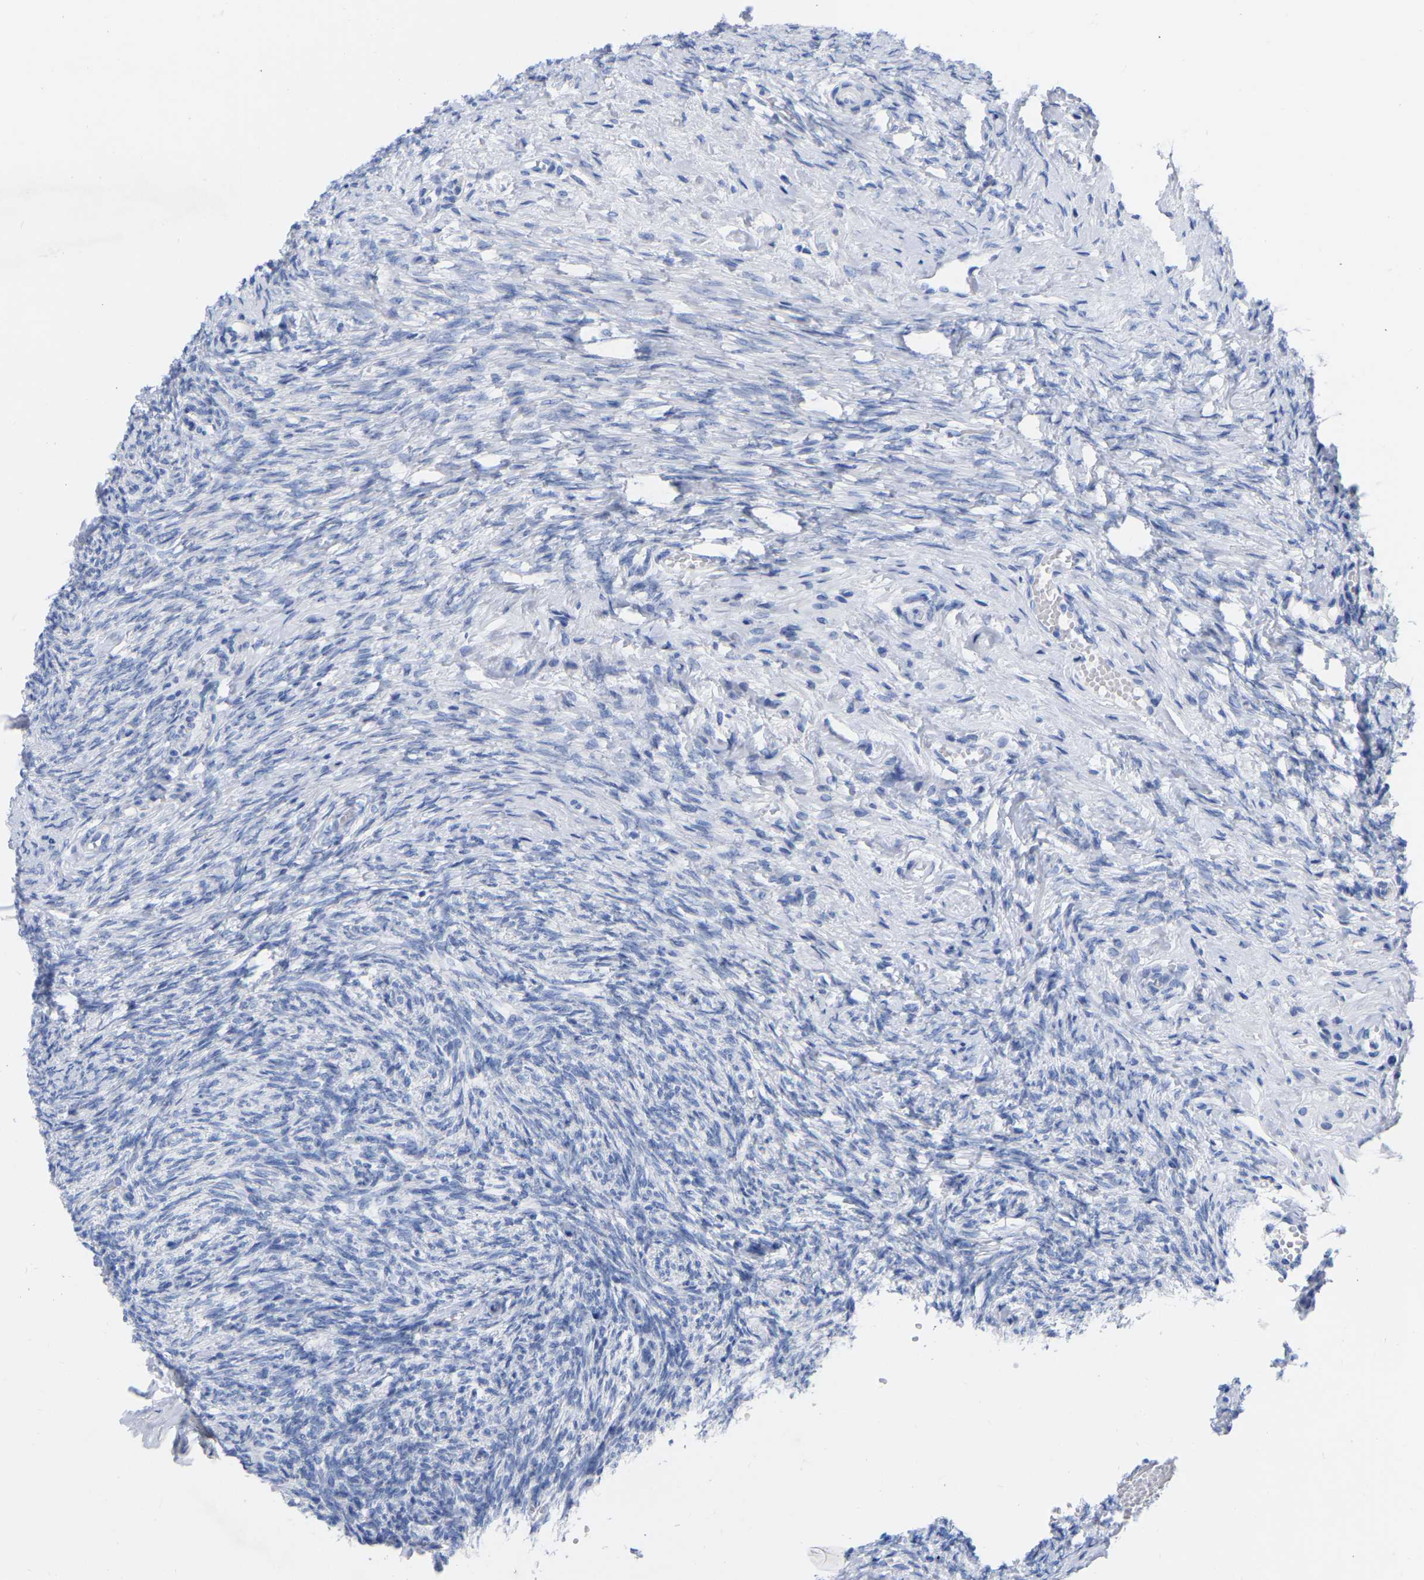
{"staining": {"intensity": "weak", "quantity": ">75%", "location": "cytoplasmic/membranous"}, "tissue": "ovary", "cell_type": "Follicle cells", "image_type": "normal", "snomed": [{"axis": "morphology", "description": "Normal tissue, NOS"}, {"axis": "topography", "description": "Ovary"}], "caption": "Weak cytoplasmic/membranous protein positivity is present in about >75% of follicle cells in ovary.", "gene": "ZNF629", "patient": {"sex": "female", "age": 41}}